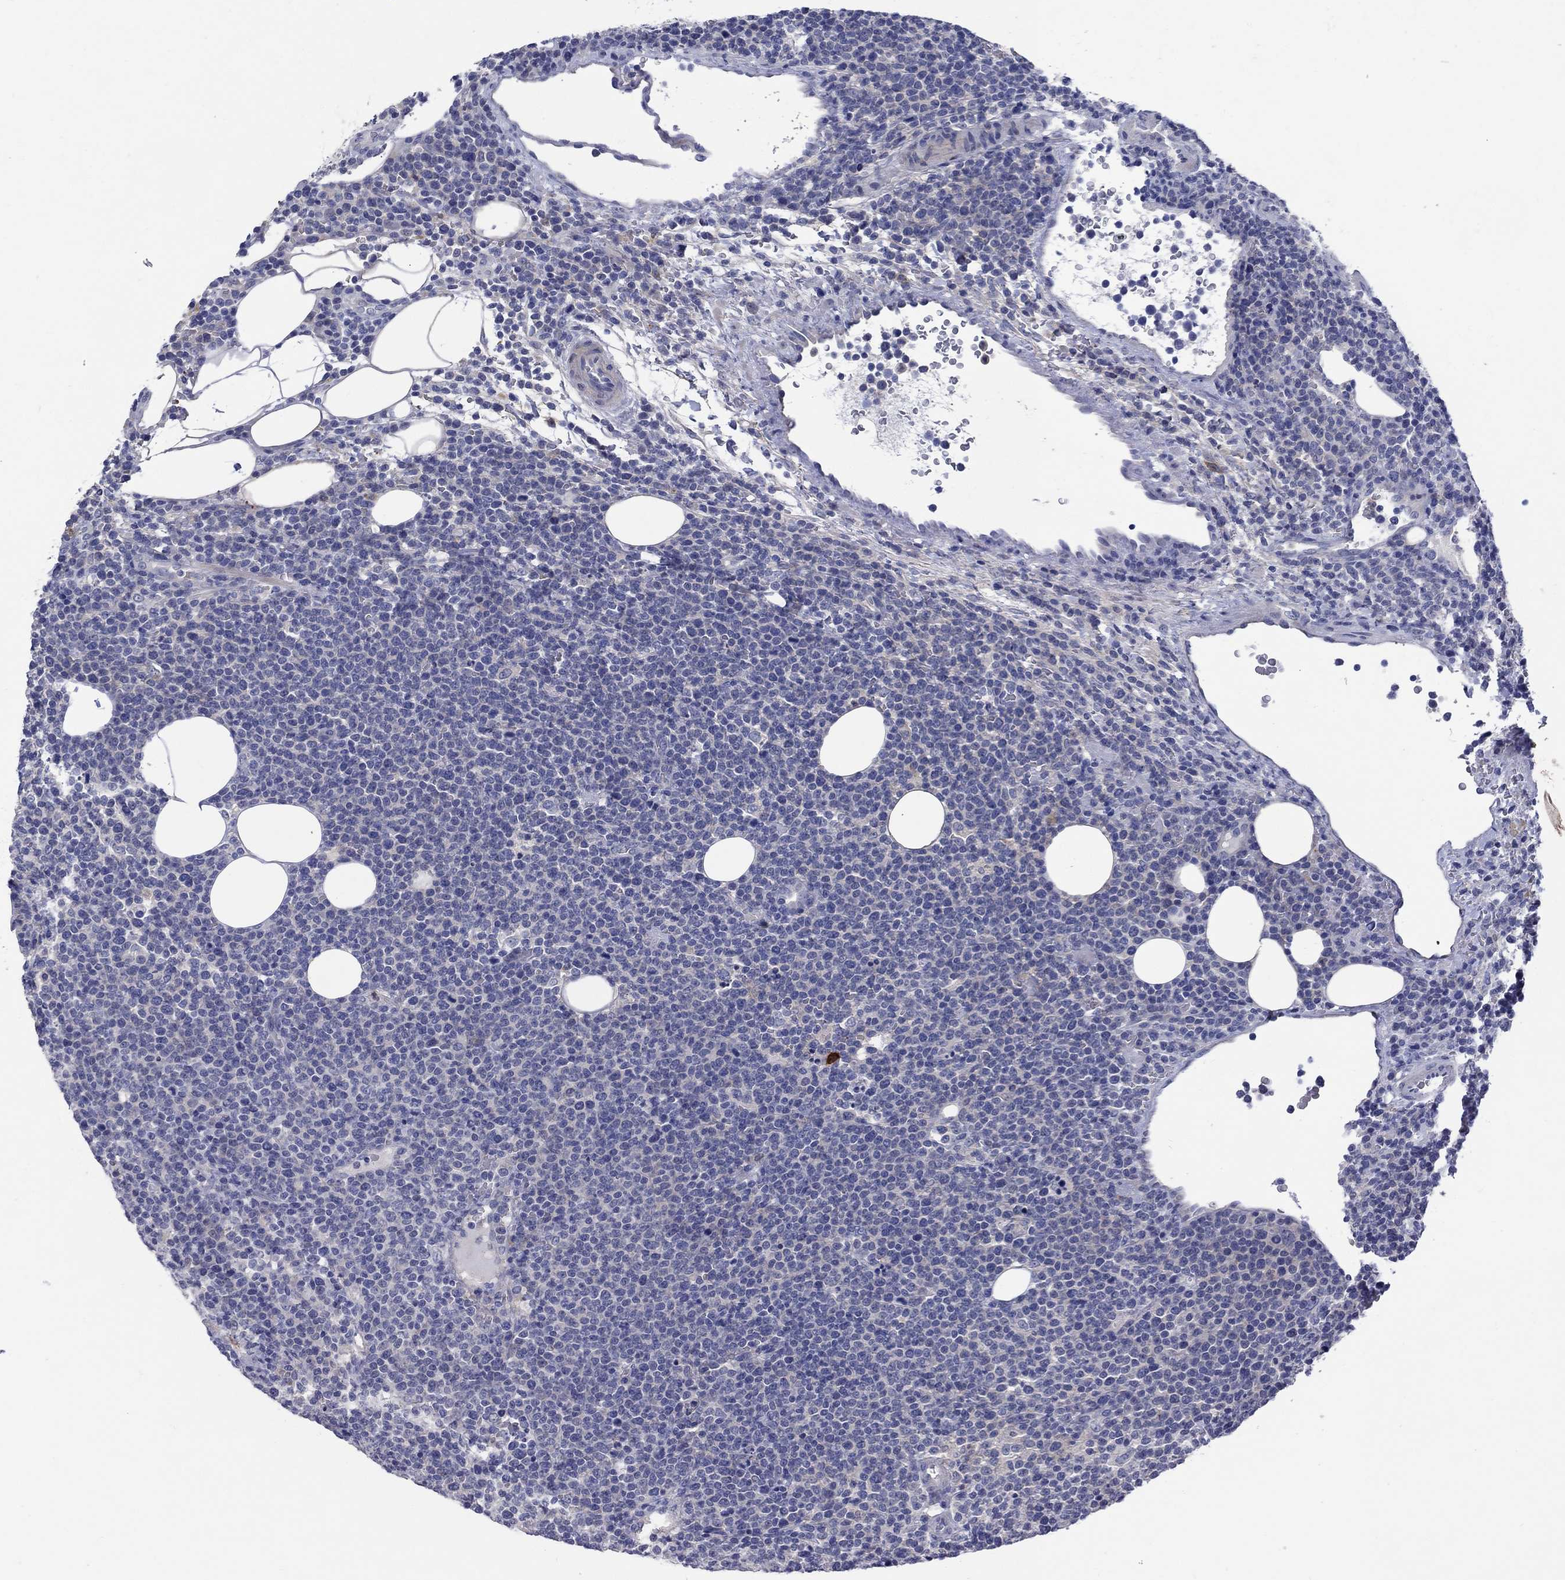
{"staining": {"intensity": "negative", "quantity": "none", "location": "none"}, "tissue": "lymphoma", "cell_type": "Tumor cells", "image_type": "cancer", "snomed": [{"axis": "morphology", "description": "Malignant lymphoma, non-Hodgkin's type, High grade"}, {"axis": "topography", "description": "Lymph node"}], "caption": "A high-resolution micrograph shows immunohistochemistry (IHC) staining of lymphoma, which reveals no significant staining in tumor cells.", "gene": "HDC", "patient": {"sex": "male", "age": 61}}